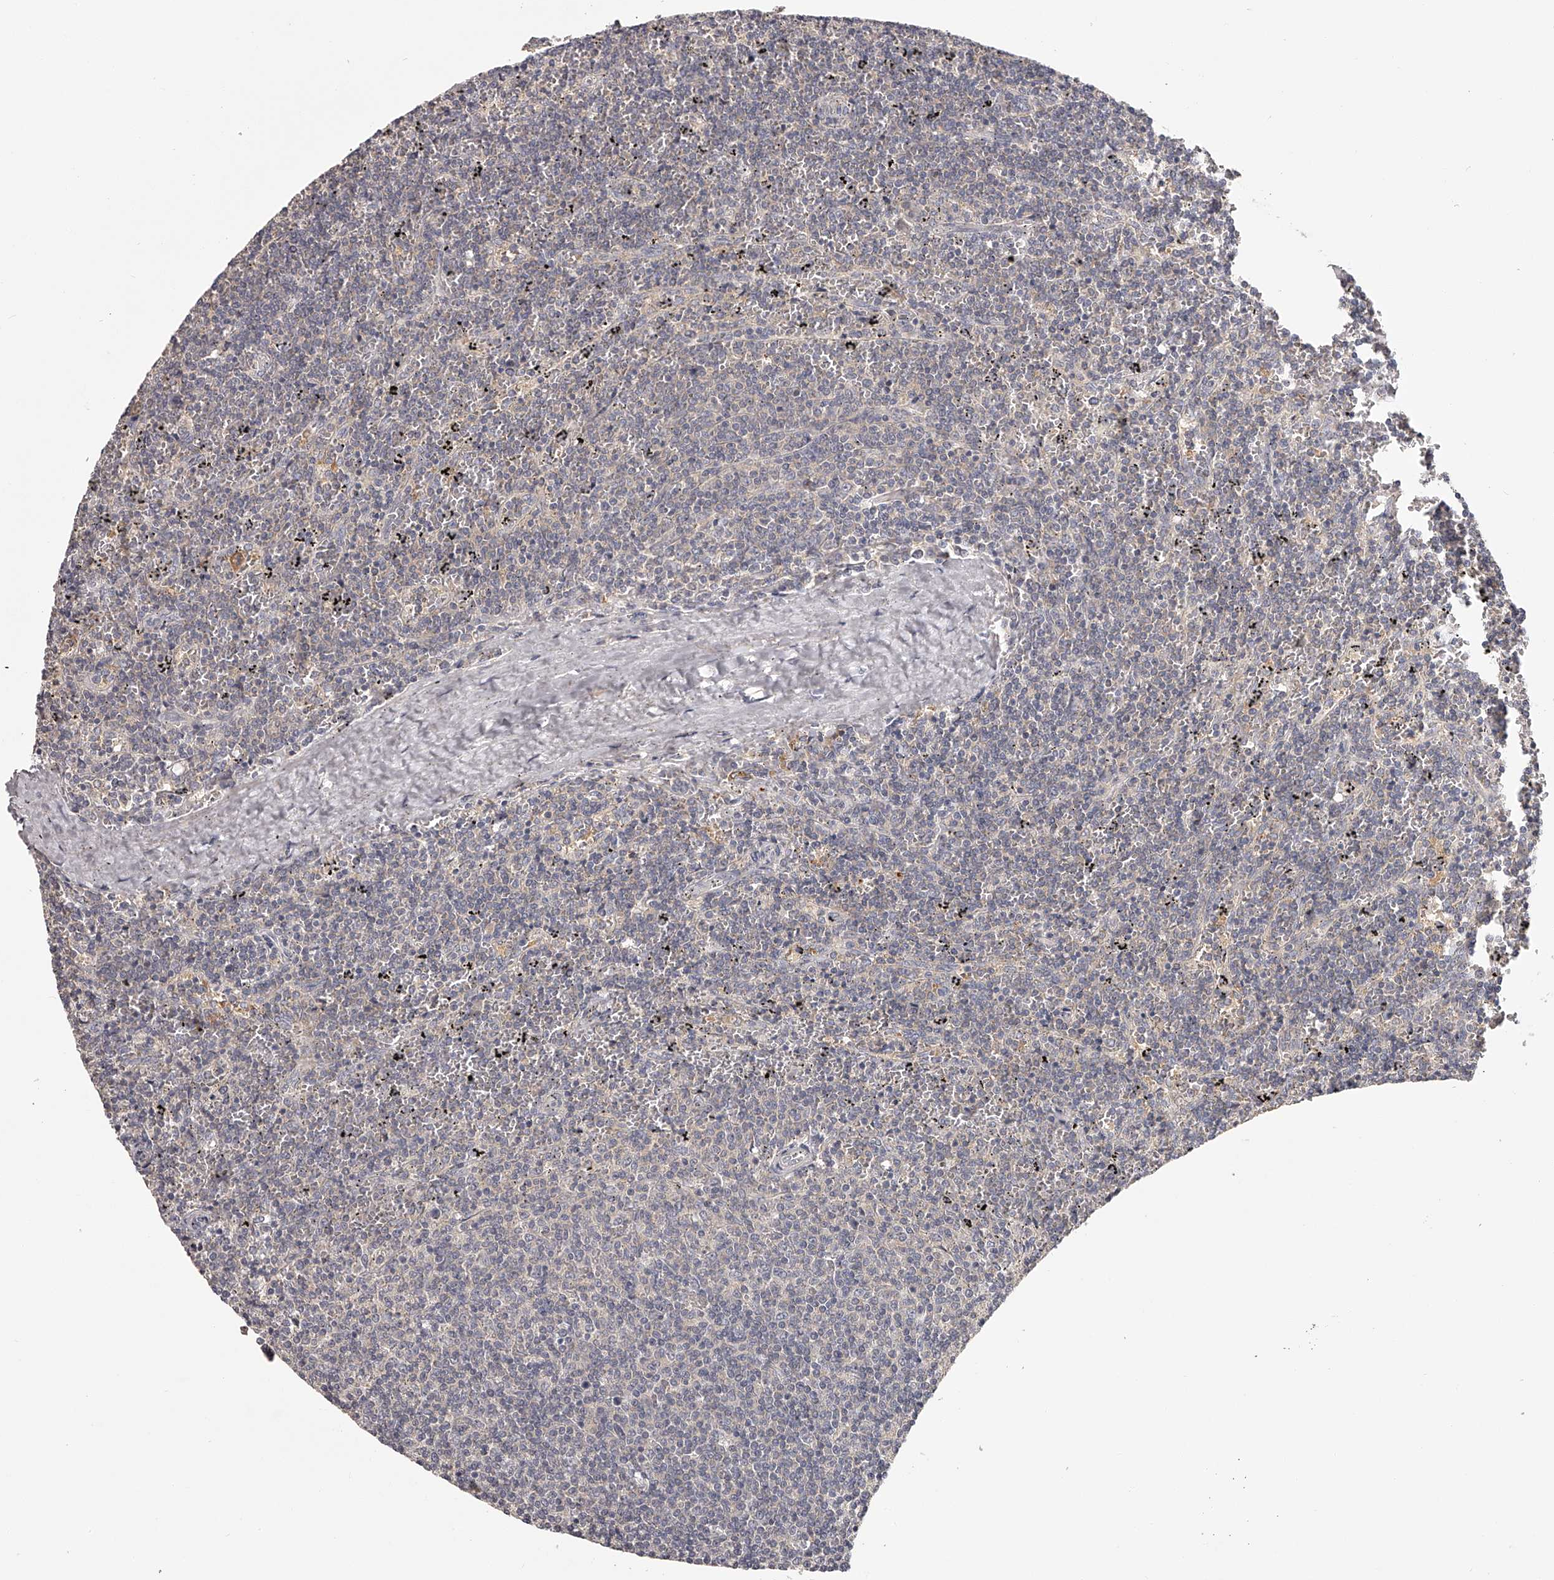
{"staining": {"intensity": "negative", "quantity": "none", "location": "none"}, "tissue": "lymphoma", "cell_type": "Tumor cells", "image_type": "cancer", "snomed": [{"axis": "morphology", "description": "Malignant lymphoma, non-Hodgkin's type, Low grade"}, {"axis": "topography", "description": "Spleen"}], "caption": "Protein analysis of malignant lymphoma, non-Hodgkin's type (low-grade) displays no significant expression in tumor cells.", "gene": "TNN", "patient": {"sex": "female", "age": 50}}